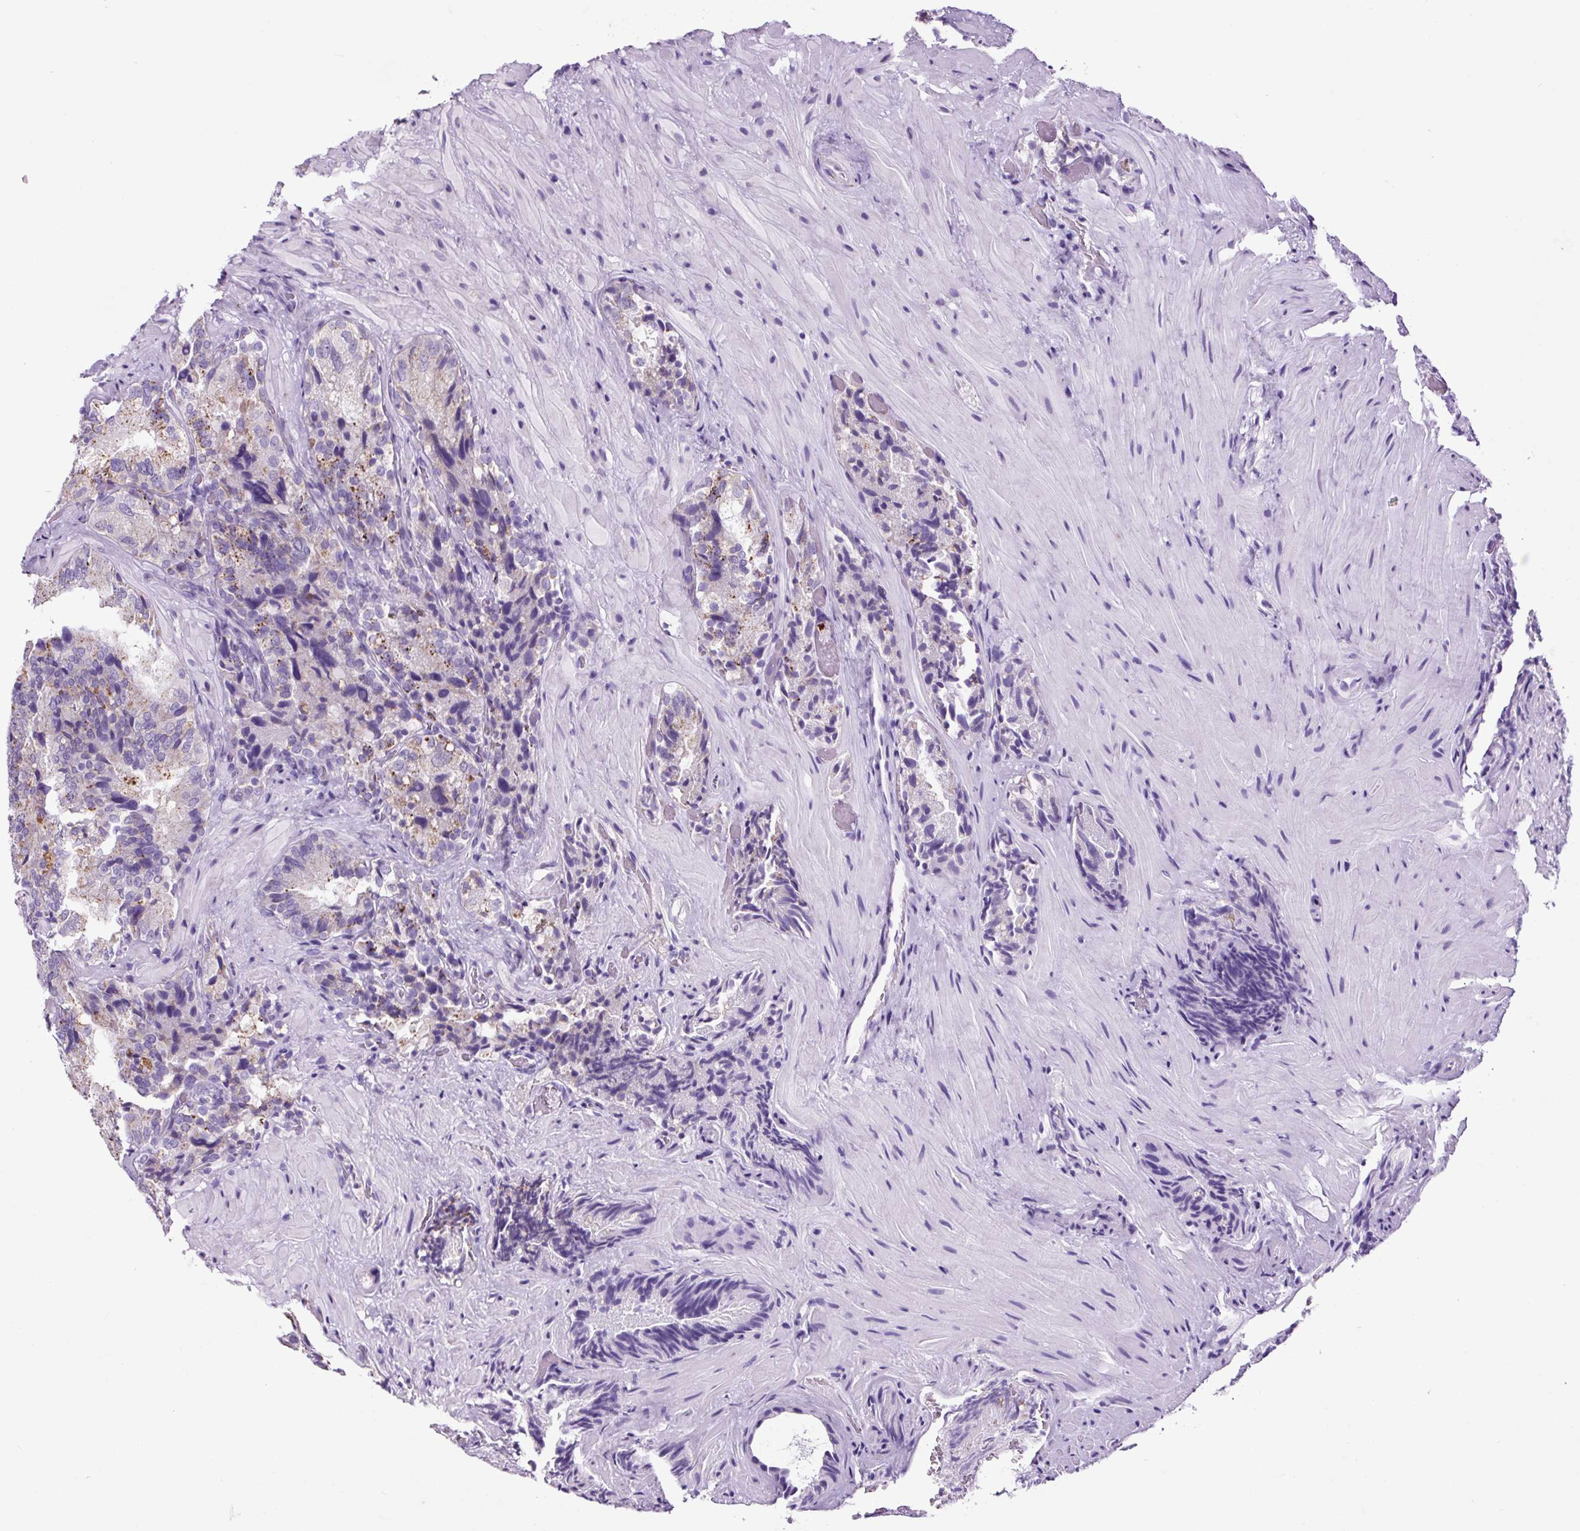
{"staining": {"intensity": "weak", "quantity": "<25%", "location": "cytoplasmic/membranous"}, "tissue": "seminal vesicle", "cell_type": "Glandular cells", "image_type": "normal", "snomed": [{"axis": "morphology", "description": "Normal tissue, NOS"}, {"axis": "topography", "description": "Prostate and seminal vesicle, NOS"}, {"axis": "topography", "description": "Prostate"}, {"axis": "topography", "description": "Seminal veicle"}], "caption": "High magnification brightfield microscopy of unremarkable seminal vesicle stained with DAB (3,3'-diaminobenzidine) (brown) and counterstained with hematoxylin (blue): glandular cells show no significant expression.", "gene": "LCN10", "patient": {"sex": "male", "age": 67}}